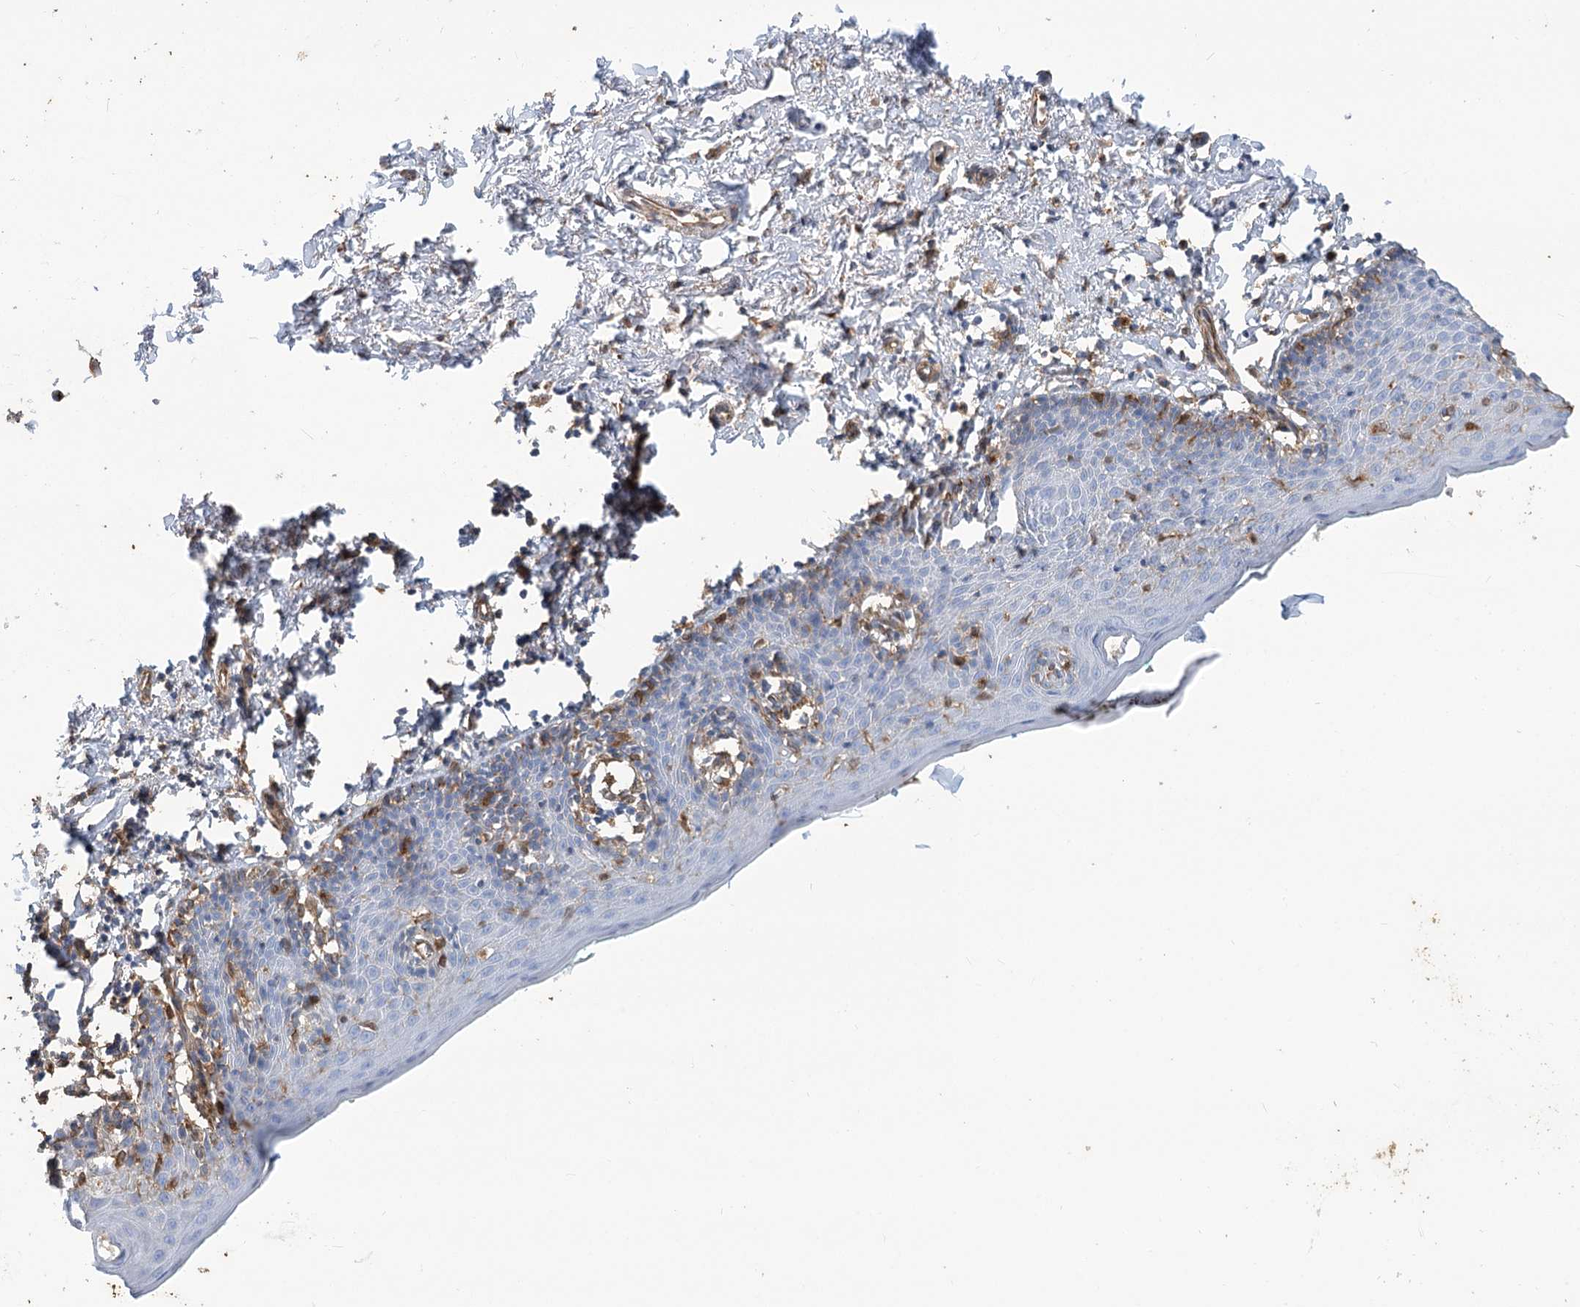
{"staining": {"intensity": "weak", "quantity": "<25%", "location": "cytoplasmic/membranous"}, "tissue": "skin", "cell_type": "Epidermal cells", "image_type": "normal", "snomed": [{"axis": "morphology", "description": "Normal tissue, NOS"}, {"axis": "topography", "description": "Vulva"}], "caption": "An immunohistochemistry histopathology image of benign skin is shown. There is no staining in epidermal cells of skin.", "gene": "GUSB", "patient": {"sex": "female", "age": 66}}